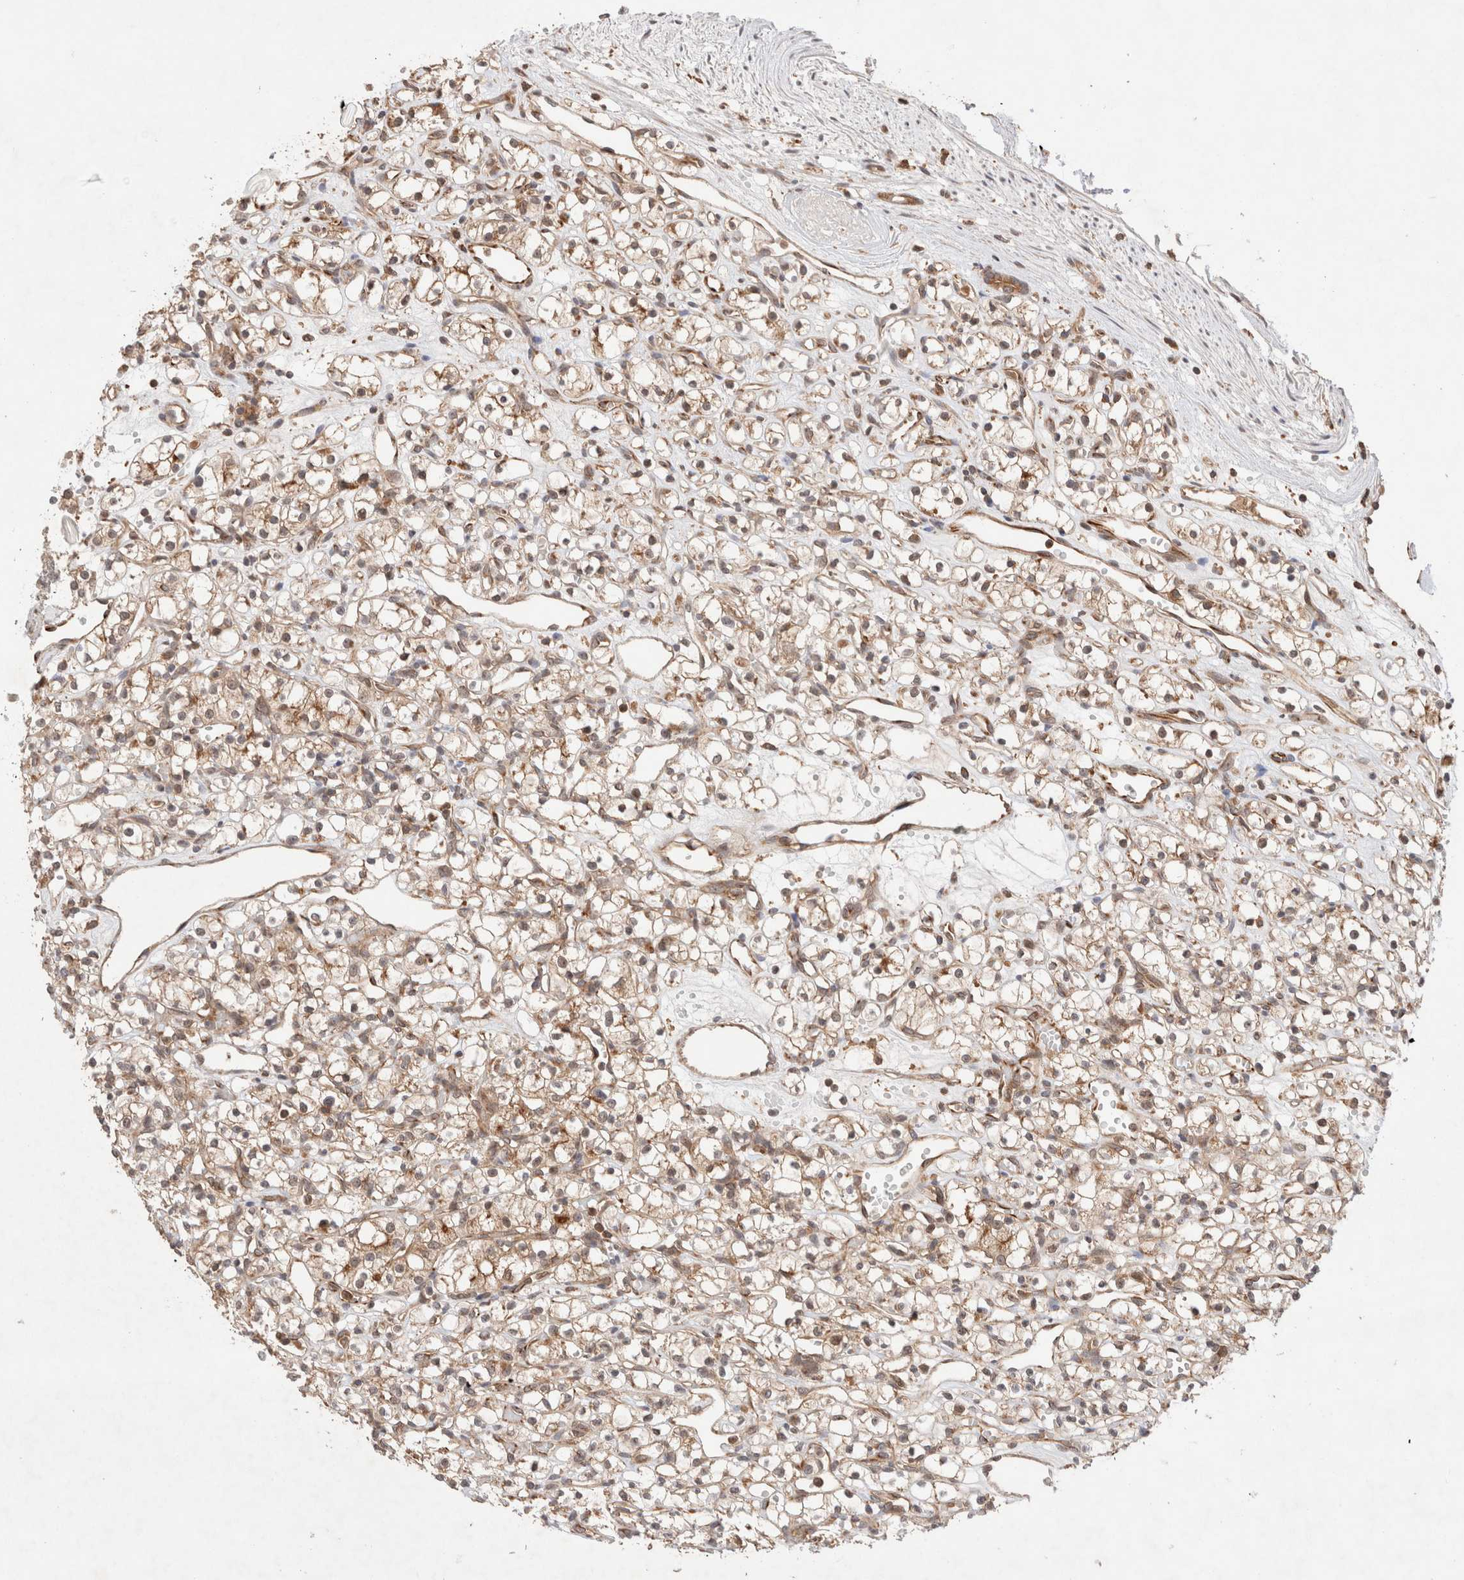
{"staining": {"intensity": "moderate", "quantity": ">75%", "location": "cytoplasmic/membranous"}, "tissue": "renal cancer", "cell_type": "Tumor cells", "image_type": "cancer", "snomed": [{"axis": "morphology", "description": "Adenocarcinoma, NOS"}, {"axis": "topography", "description": "Kidney"}], "caption": "Immunohistochemistry (IHC) of adenocarcinoma (renal) shows medium levels of moderate cytoplasmic/membranous expression in approximately >75% of tumor cells.", "gene": "SIKE1", "patient": {"sex": "female", "age": 59}}